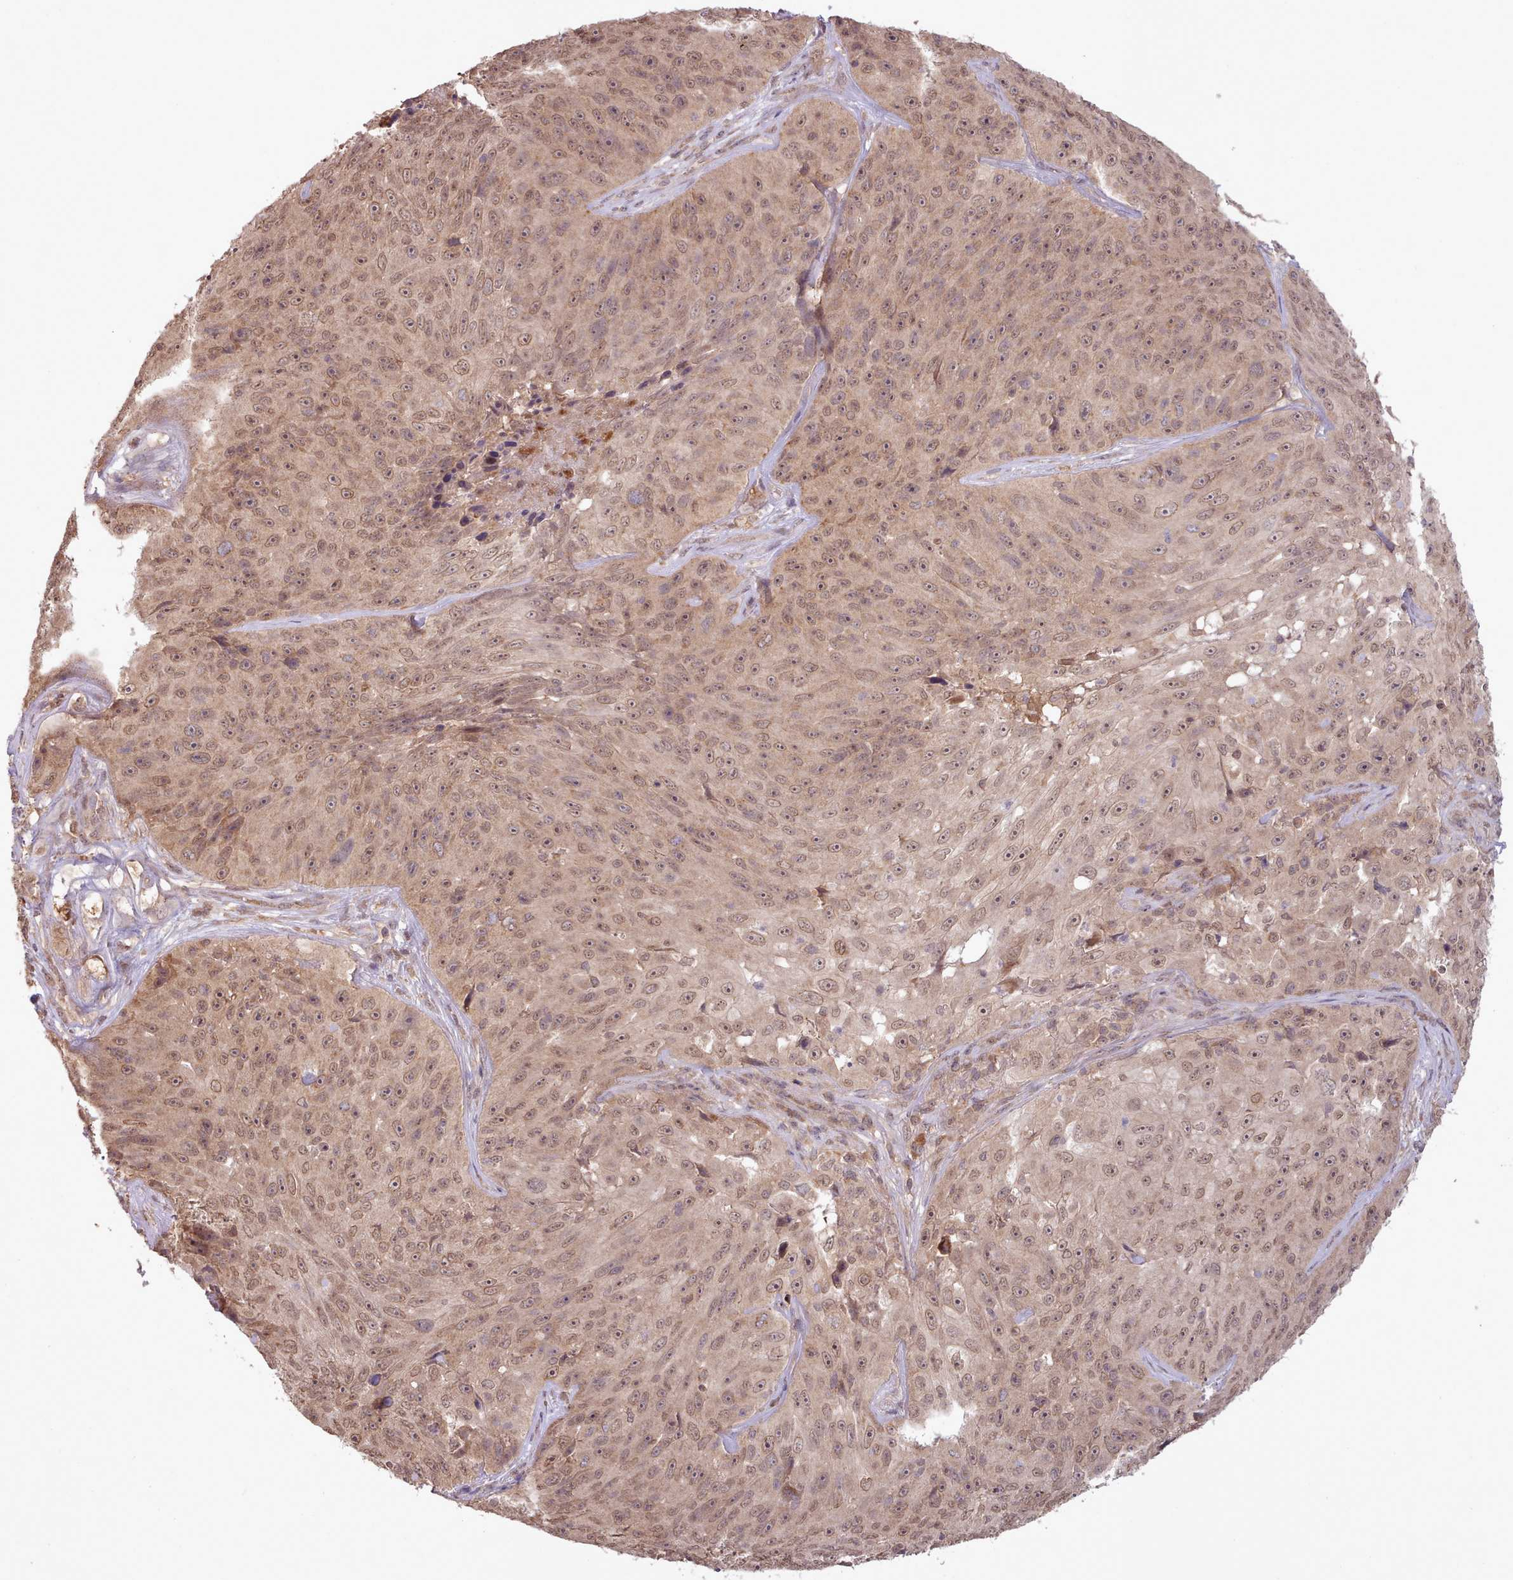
{"staining": {"intensity": "moderate", "quantity": ">75%", "location": "cytoplasmic/membranous,nuclear"}, "tissue": "skin cancer", "cell_type": "Tumor cells", "image_type": "cancer", "snomed": [{"axis": "morphology", "description": "Squamous cell carcinoma, NOS"}, {"axis": "topography", "description": "Skin"}], "caption": "This is an image of immunohistochemistry (IHC) staining of skin cancer (squamous cell carcinoma), which shows moderate staining in the cytoplasmic/membranous and nuclear of tumor cells.", "gene": "PIP4P1", "patient": {"sex": "female", "age": 87}}